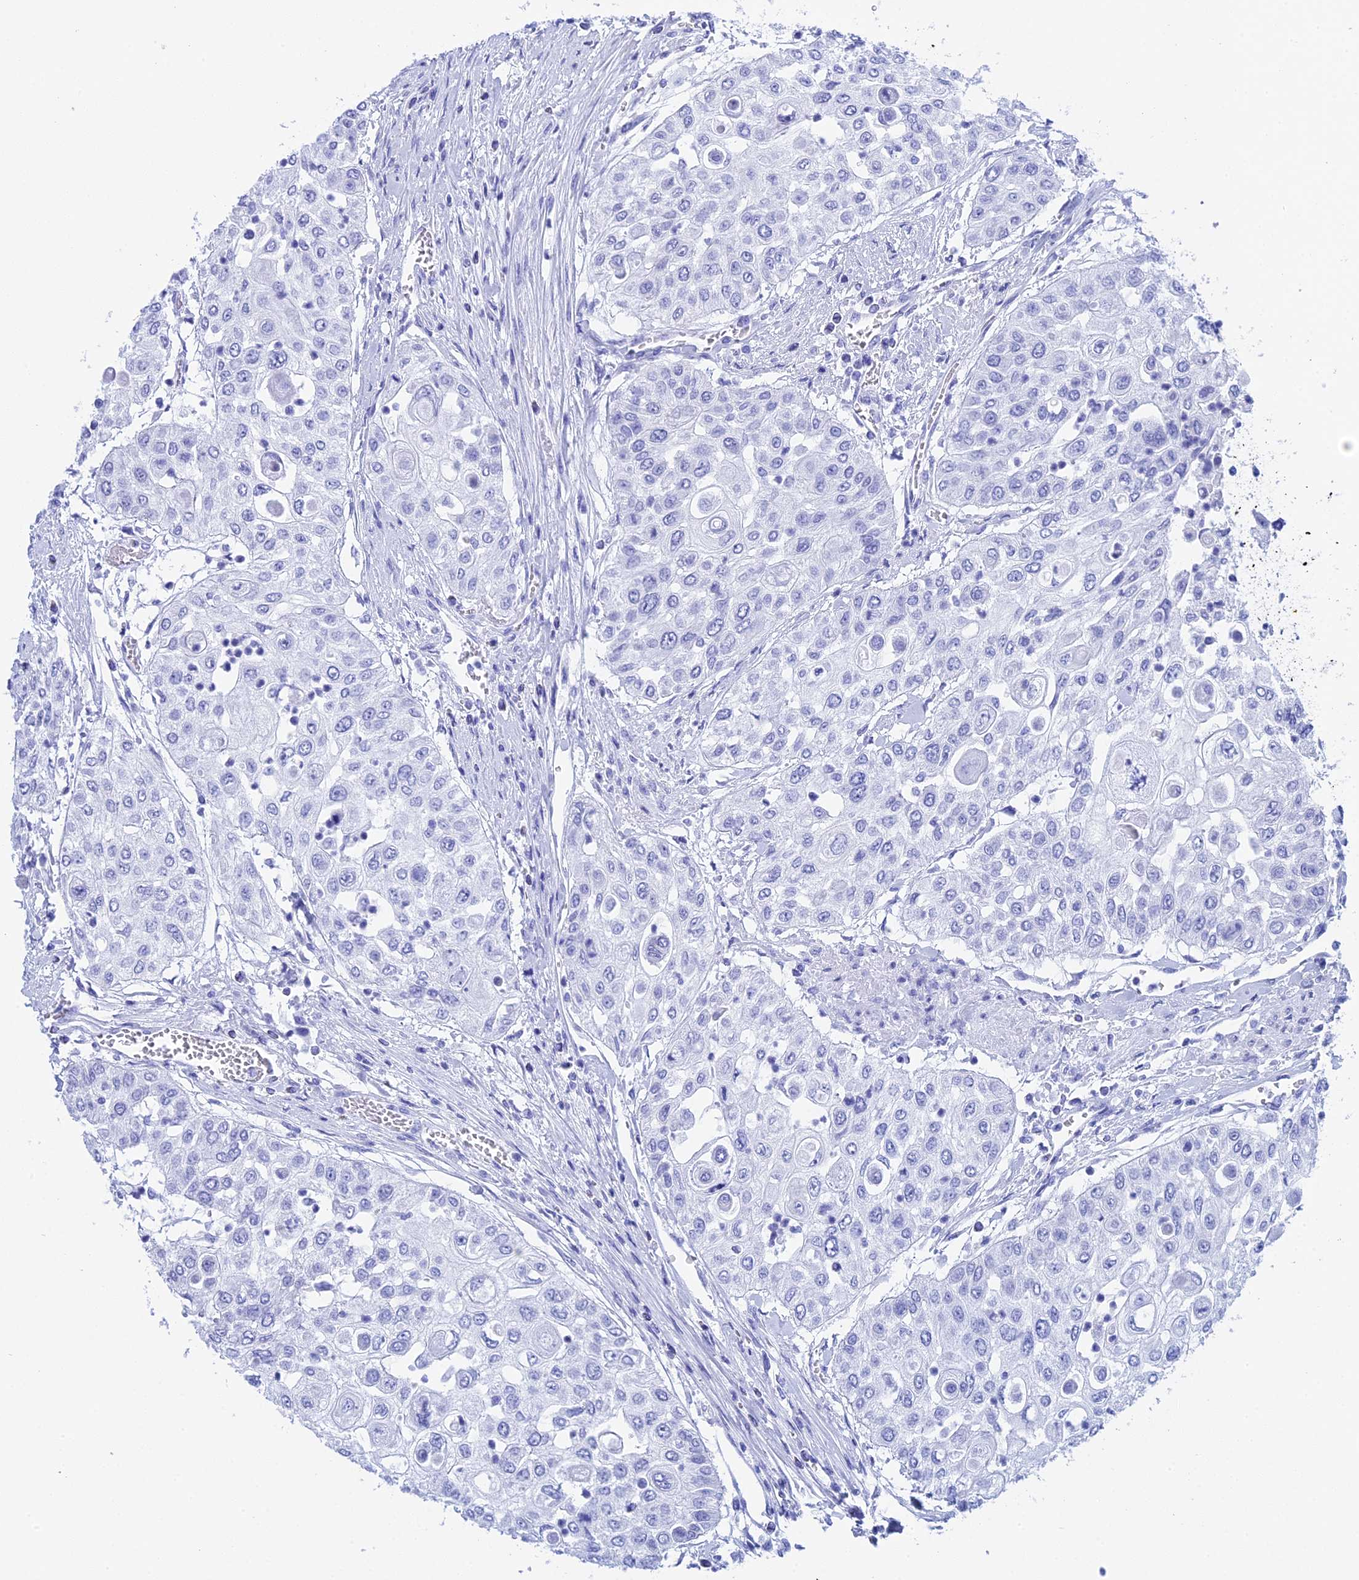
{"staining": {"intensity": "negative", "quantity": "none", "location": "none"}, "tissue": "urothelial cancer", "cell_type": "Tumor cells", "image_type": "cancer", "snomed": [{"axis": "morphology", "description": "Urothelial carcinoma, High grade"}, {"axis": "topography", "description": "Urinary bladder"}], "caption": "This is an immunohistochemistry (IHC) image of urothelial carcinoma (high-grade). There is no staining in tumor cells.", "gene": "TEX101", "patient": {"sex": "female", "age": 79}}